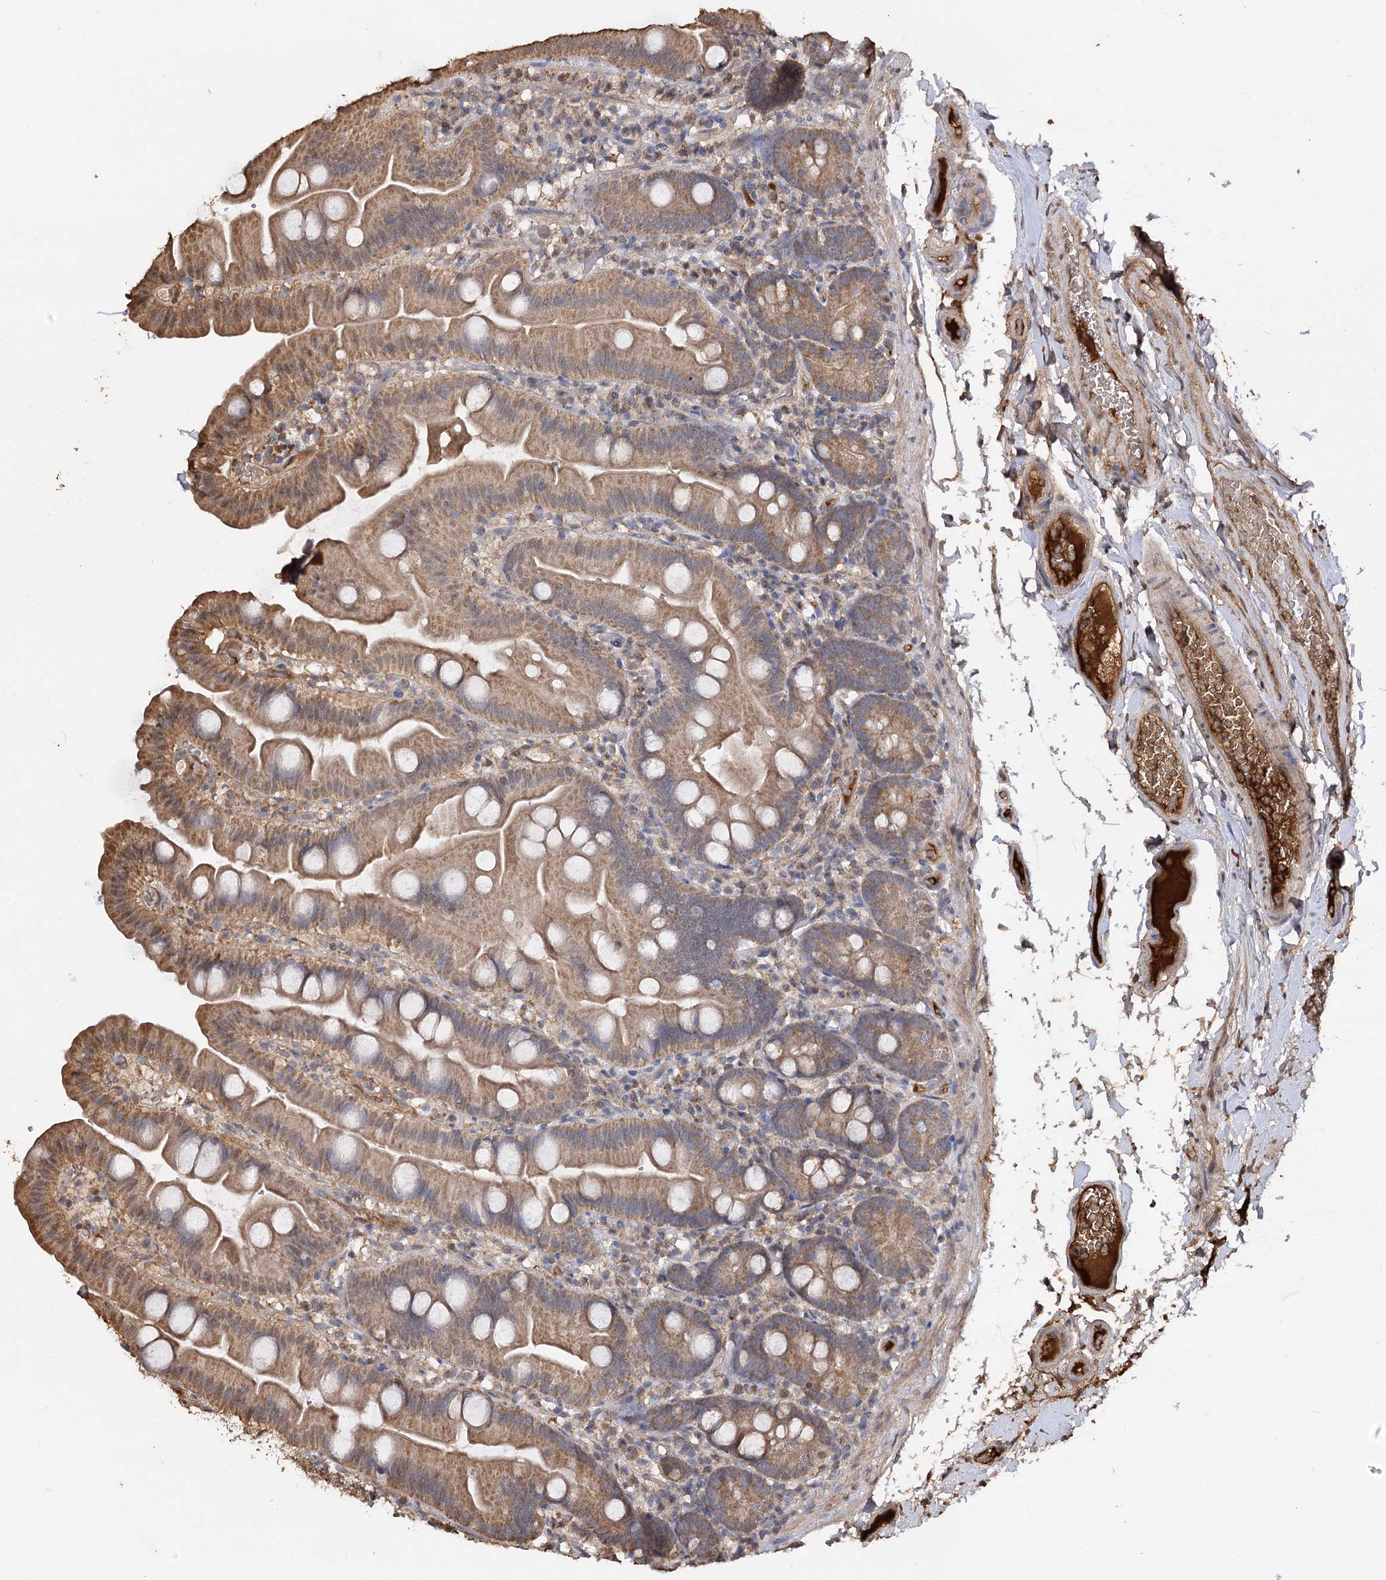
{"staining": {"intensity": "moderate", "quantity": "25%-75%", "location": "cytoplasmic/membranous"}, "tissue": "small intestine", "cell_type": "Glandular cells", "image_type": "normal", "snomed": [{"axis": "morphology", "description": "Normal tissue, NOS"}, {"axis": "topography", "description": "Small intestine"}], "caption": "Protein analysis of unremarkable small intestine demonstrates moderate cytoplasmic/membranous positivity in approximately 25%-75% of glandular cells. (DAB (3,3'-diaminobenzidine) IHC with brightfield microscopy, high magnification).", "gene": "ARL13A", "patient": {"sex": "female", "age": 68}}